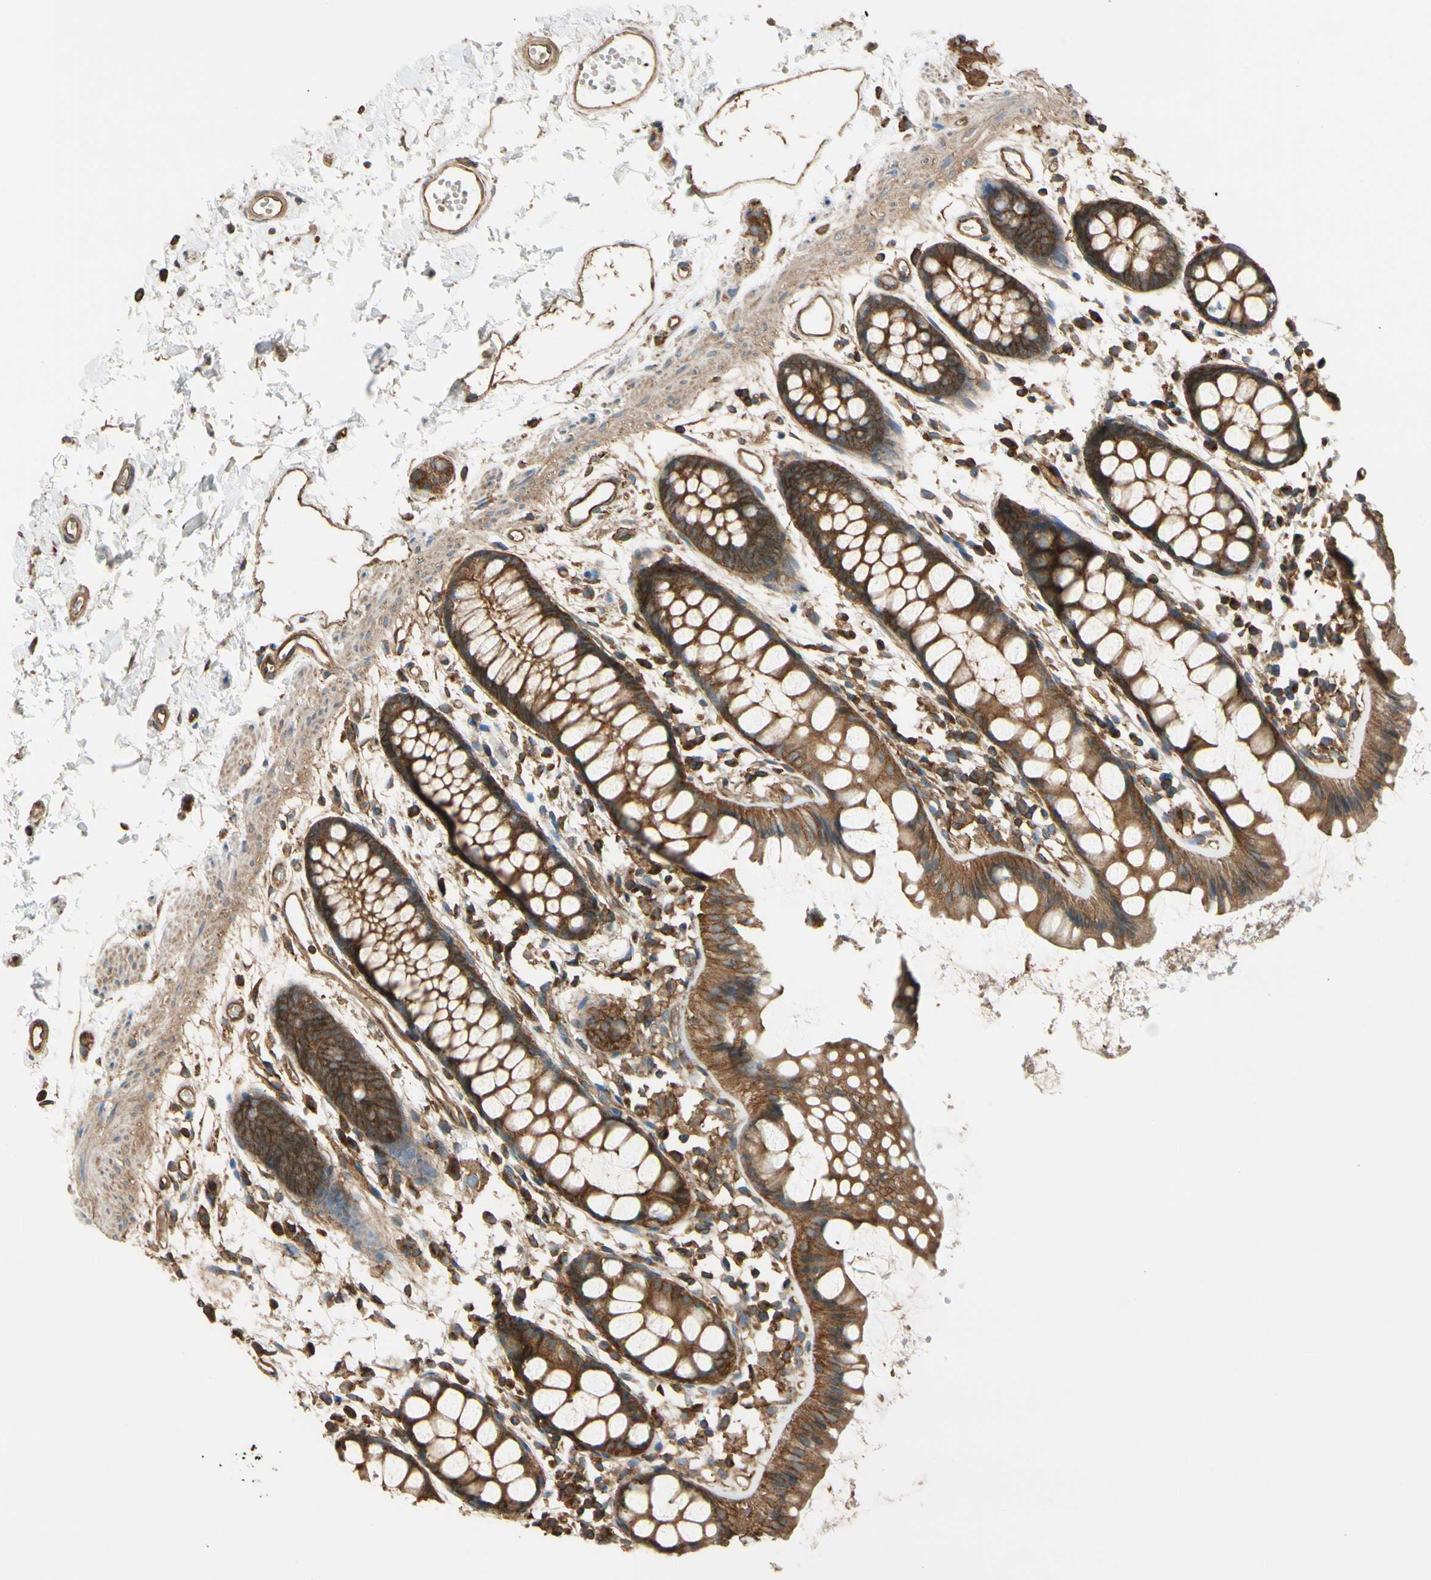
{"staining": {"intensity": "moderate", "quantity": ">75%", "location": "cytoplasmic/membranous"}, "tissue": "rectum", "cell_type": "Glandular cells", "image_type": "normal", "snomed": [{"axis": "morphology", "description": "Normal tissue, NOS"}, {"axis": "topography", "description": "Rectum"}], "caption": "Protein analysis of unremarkable rectum displays moderate cytoplasmic/membranous expression in about >75% of glandular cells. (DAB (3,3'-diaminobenzidine) IHC, brown staining for protein, blue staining for nuclei).", "gene": "EPS15", "patient": {"sex": "female", "age": 66}}